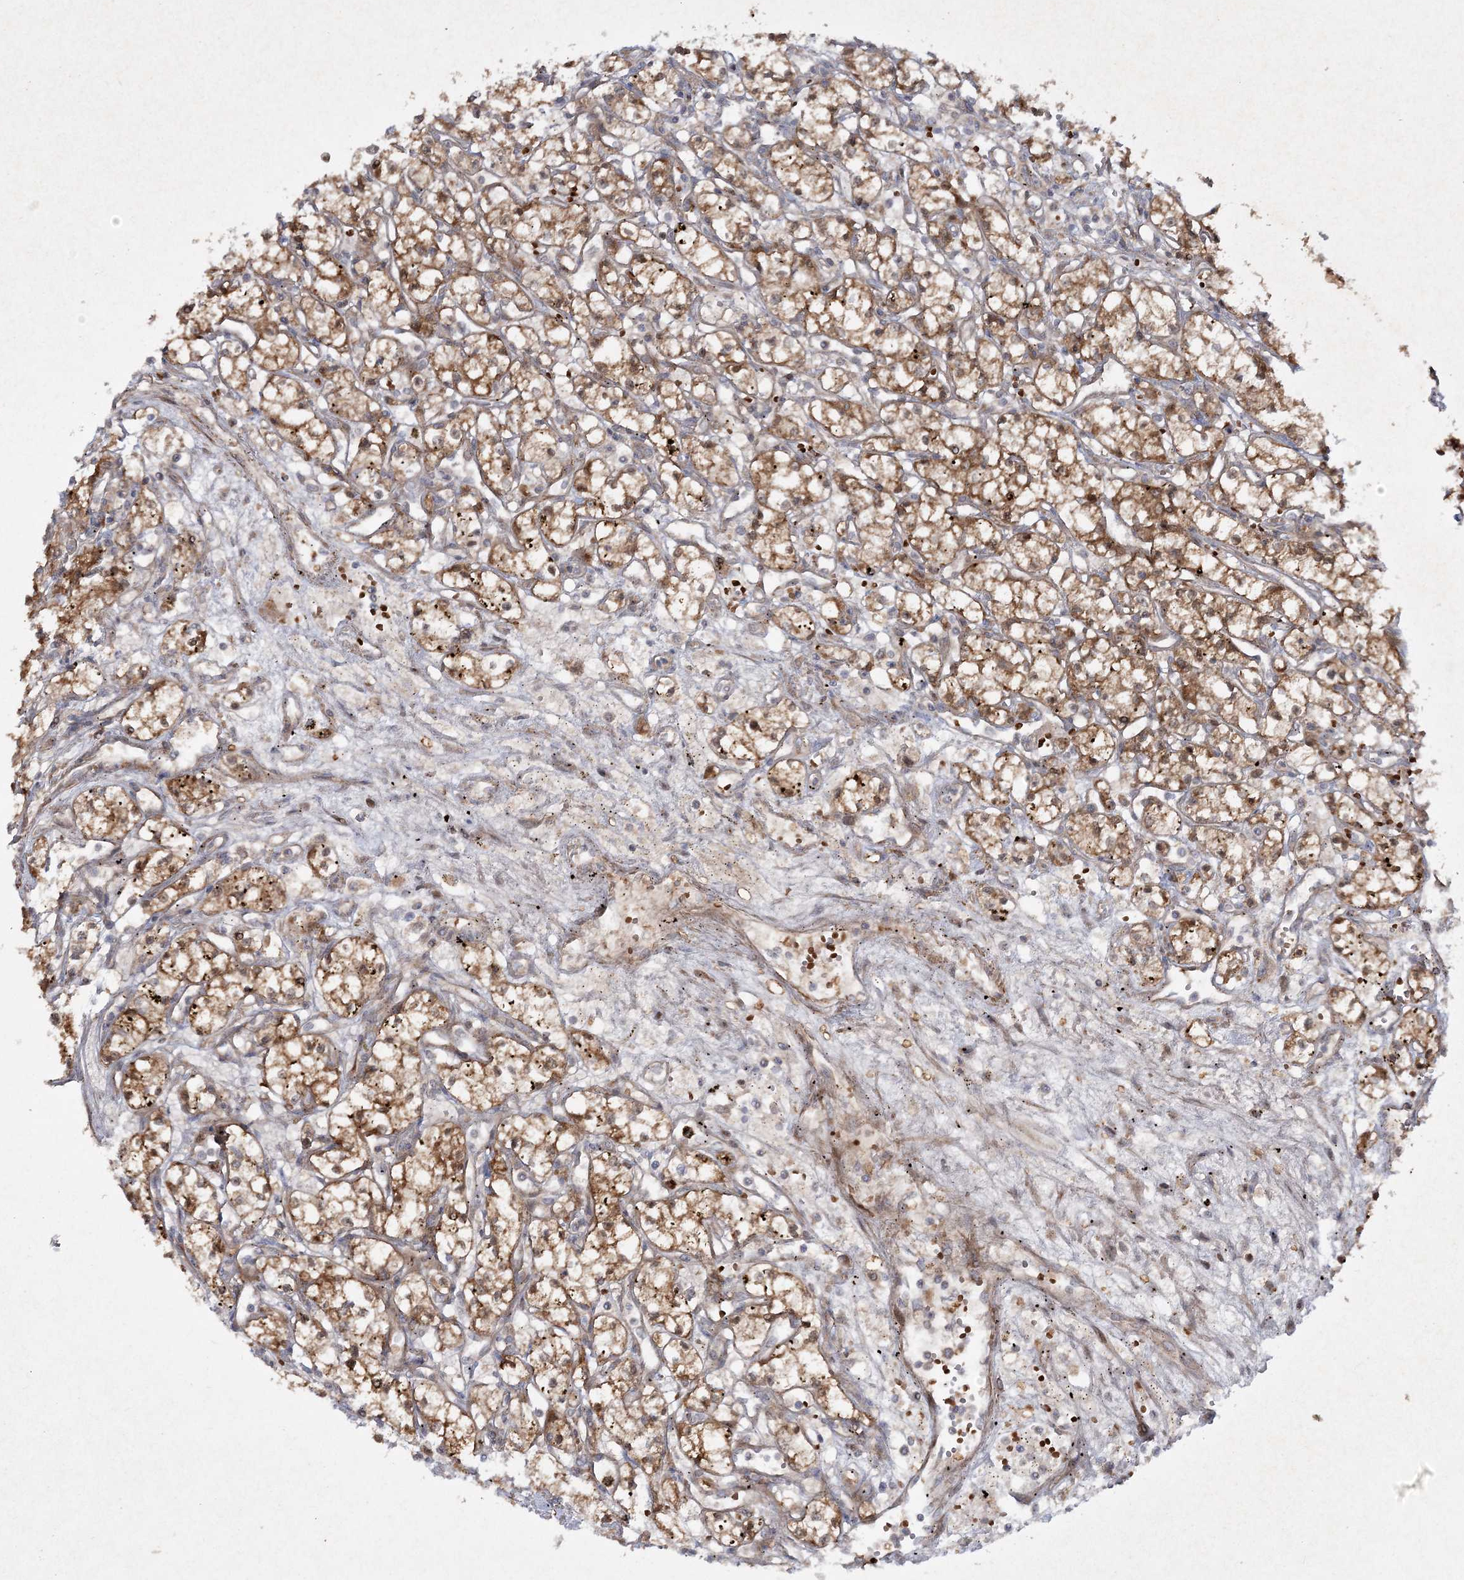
{"staining": {"intensity": "moderate", "quantity": ">75%", "location": "cytoplasmic/membranous"}, "tissue": "renal cancer", "cell_type": "Tumor cells", "image_type": "cancer", "snomed": [{"axis": "morphology", "description": "Adenocarcinoma, NOS"}, {"axis": "topography", "description": "Kidney"}], "caption": "A brown stain highlights moderate cytoplasmic/membranous expression of a protein in renal cancer tumor cells. (DAB IHC with brightfield microscopy, high magnification).", "gene": "MOCS2", "patient": {"sex": "male", "age": 59}}